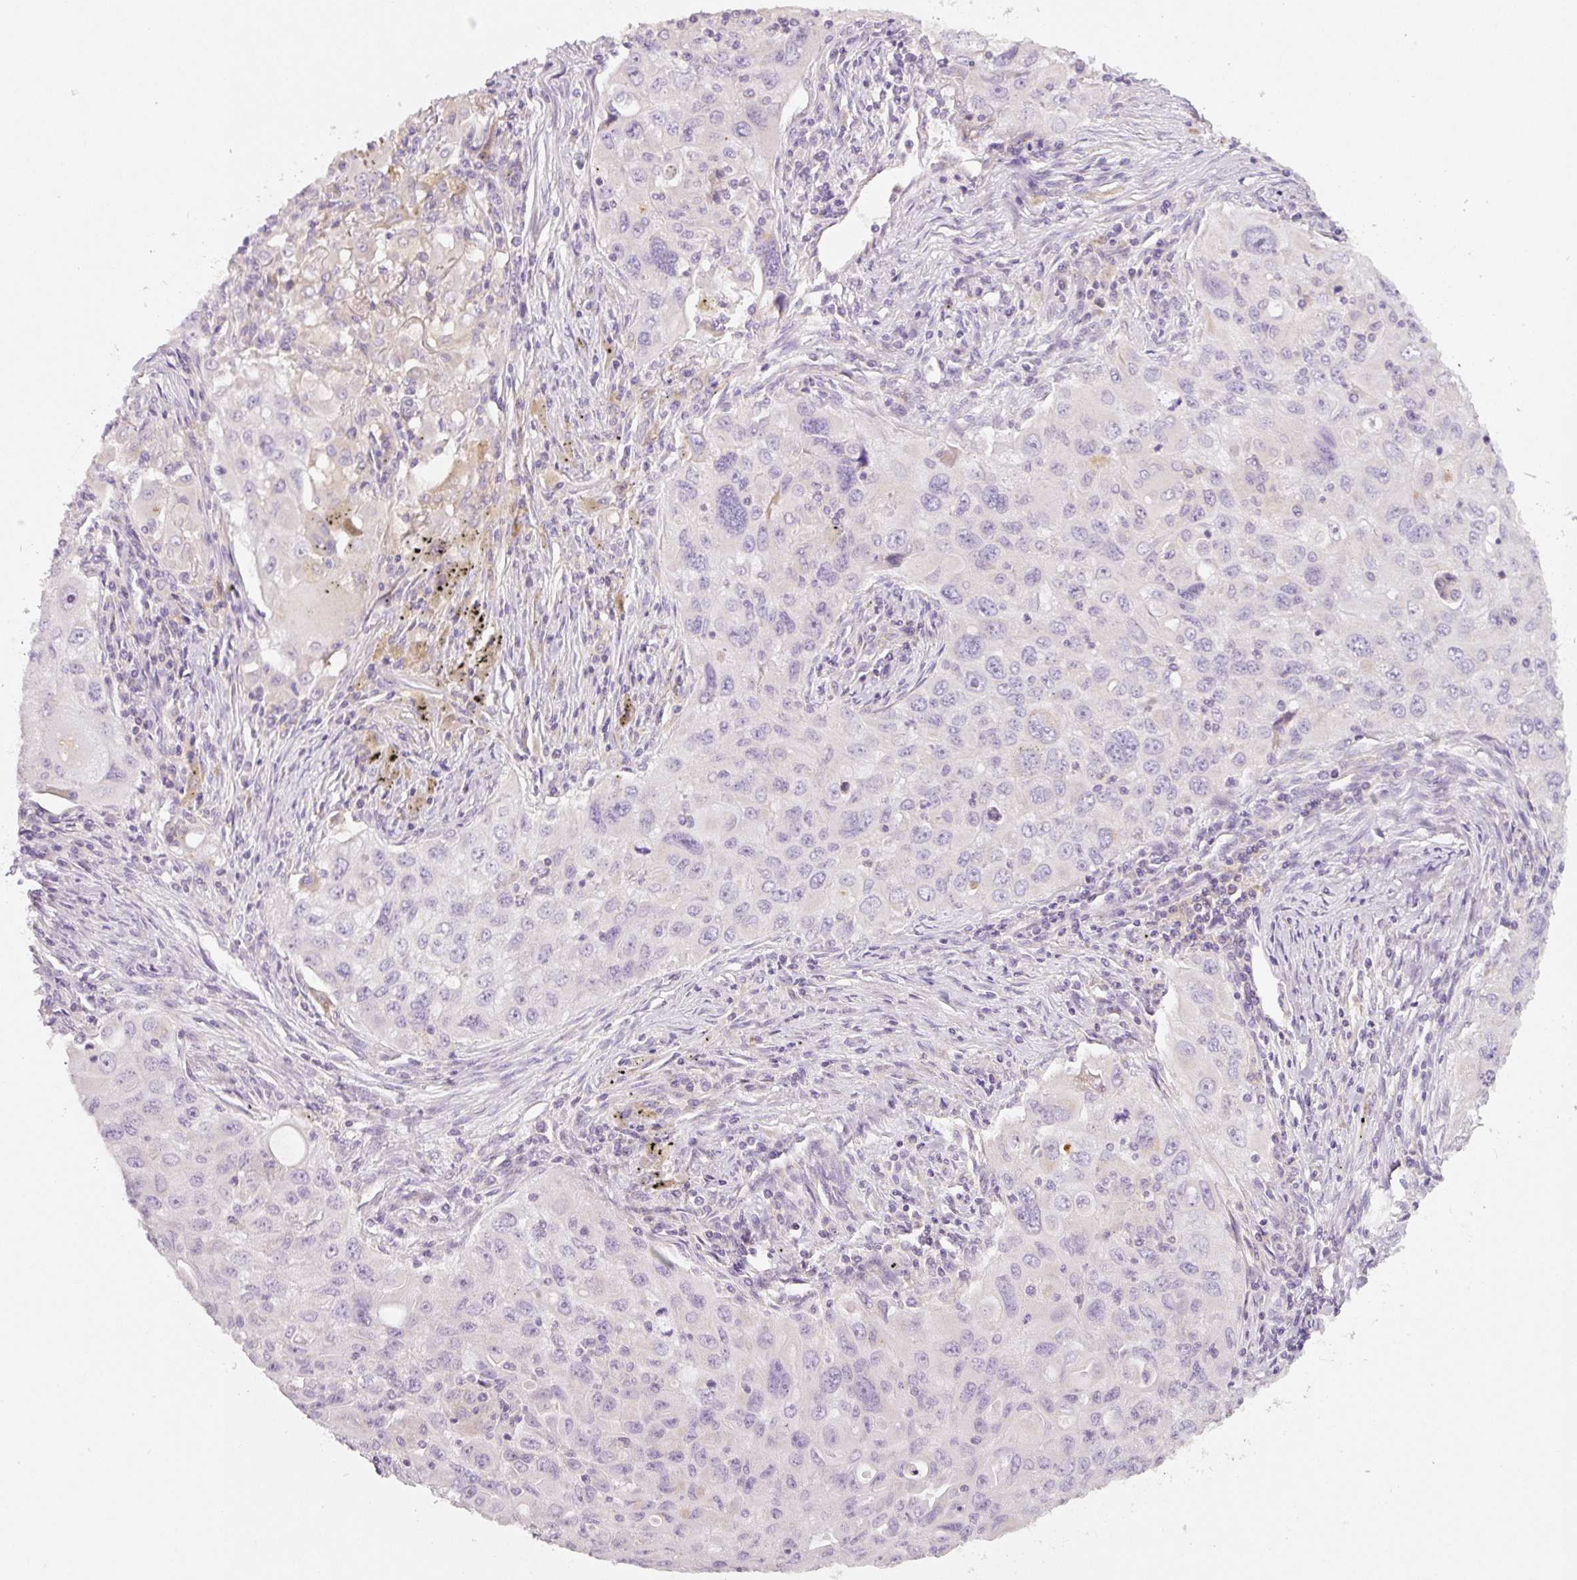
{"staining": {"intensity": "negative", "quantity": "none", "location": "none"}, "tissue": "lung cancer", "cell_type": "Tumor cells", "image_type": "cancer", "snomed": [{"axis": "morphology", "description": "Adenocarcinoma, NOS"}, {"axis": "morphology", "description": "Adenocarcinoma, metastatic, NOS"}, {"axis": "topography", "description": "Lymph node"}, {"axis": "topography", "description": "Lung"}], "caption": "Tumor cells show no significant positivity in adenocarcinoma (lung).", "gene": "IQGAP2", "patient": {"sex": "female", "age": 42}}